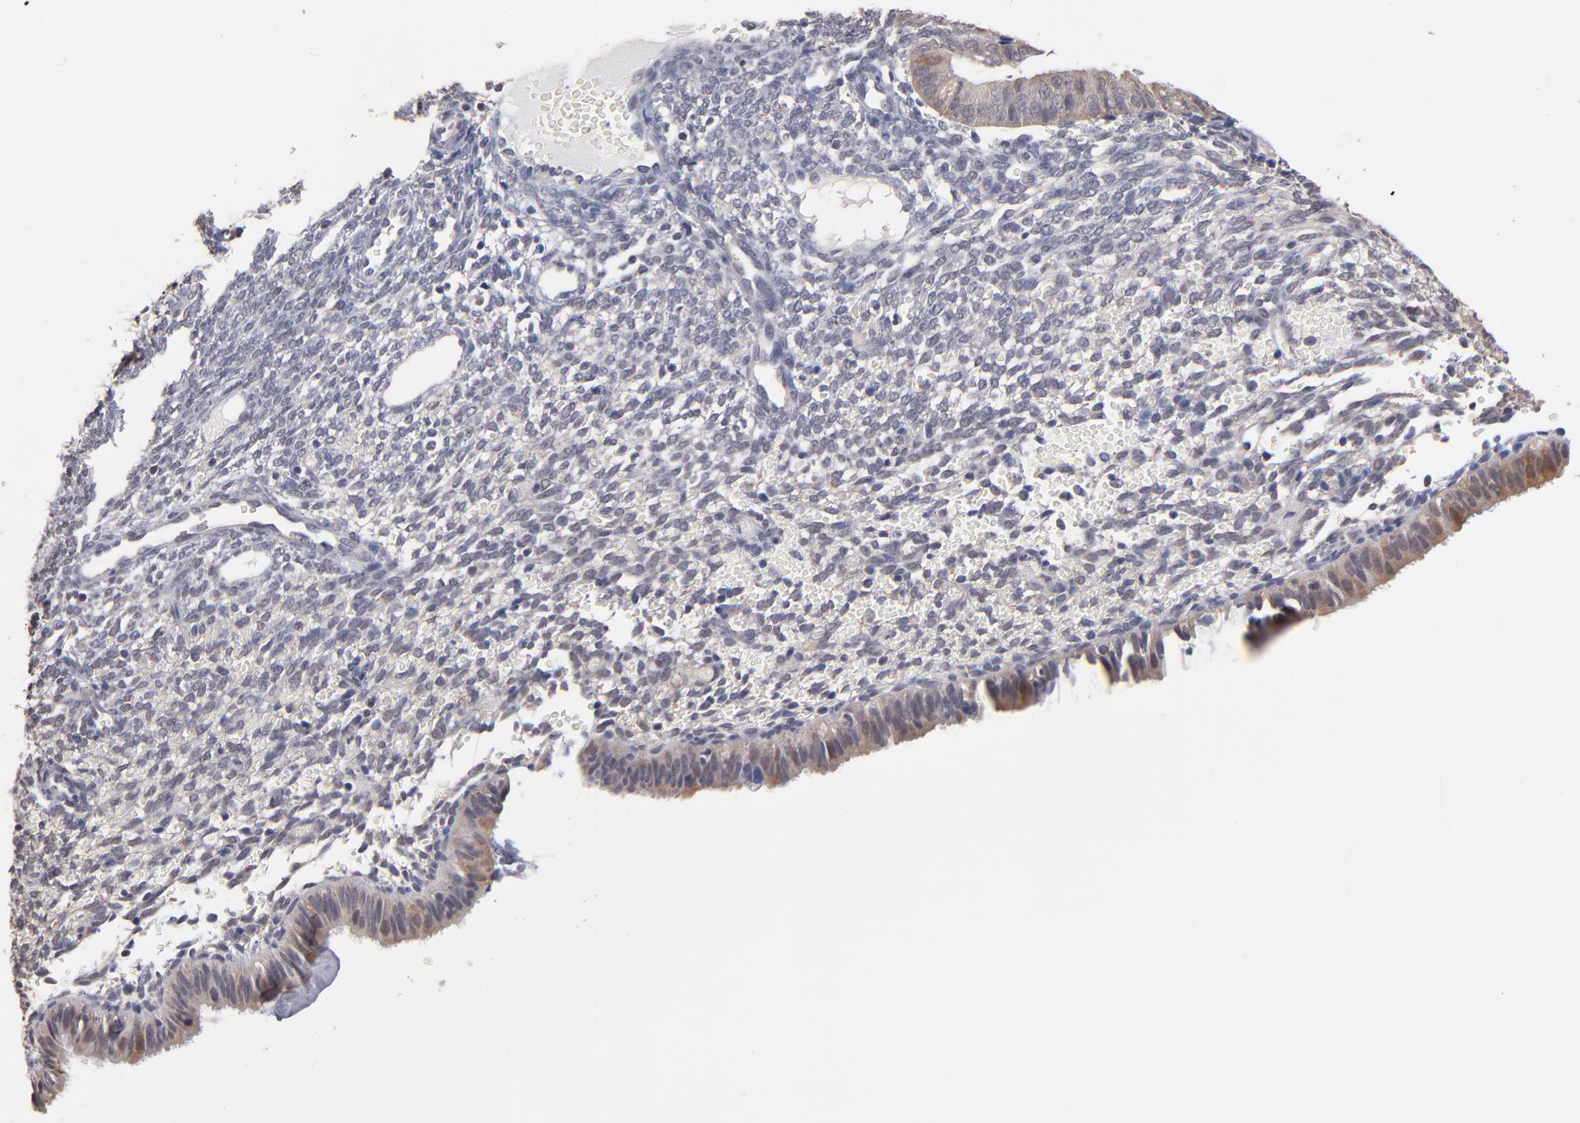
{"staining": {"intensity": "weak", "quantity": "25%-75%", "location": "cytoplasmic/membranous"}, "tissue": "endometrium", "cell_type": "Cells in endometrial stroma", "image_type": "normal", "snomed": [{"axis": "morphology", "description": "Normal tissue, NOS"}, {"axis": "topography", "description": "Endometrium"}], "caption": "DAB immunohistochemical staining of normal endometrium displays weak cytoplasmic/membranous protein staining in approximately 25%-75% of cells in endometrial stroma. Using DAB (brown) and hematoxylin (blue) stains, captured at high magnification using brightfield microscopy.", "gene": "PSMD10", "patient": {"sex": "female", "age": 61}}